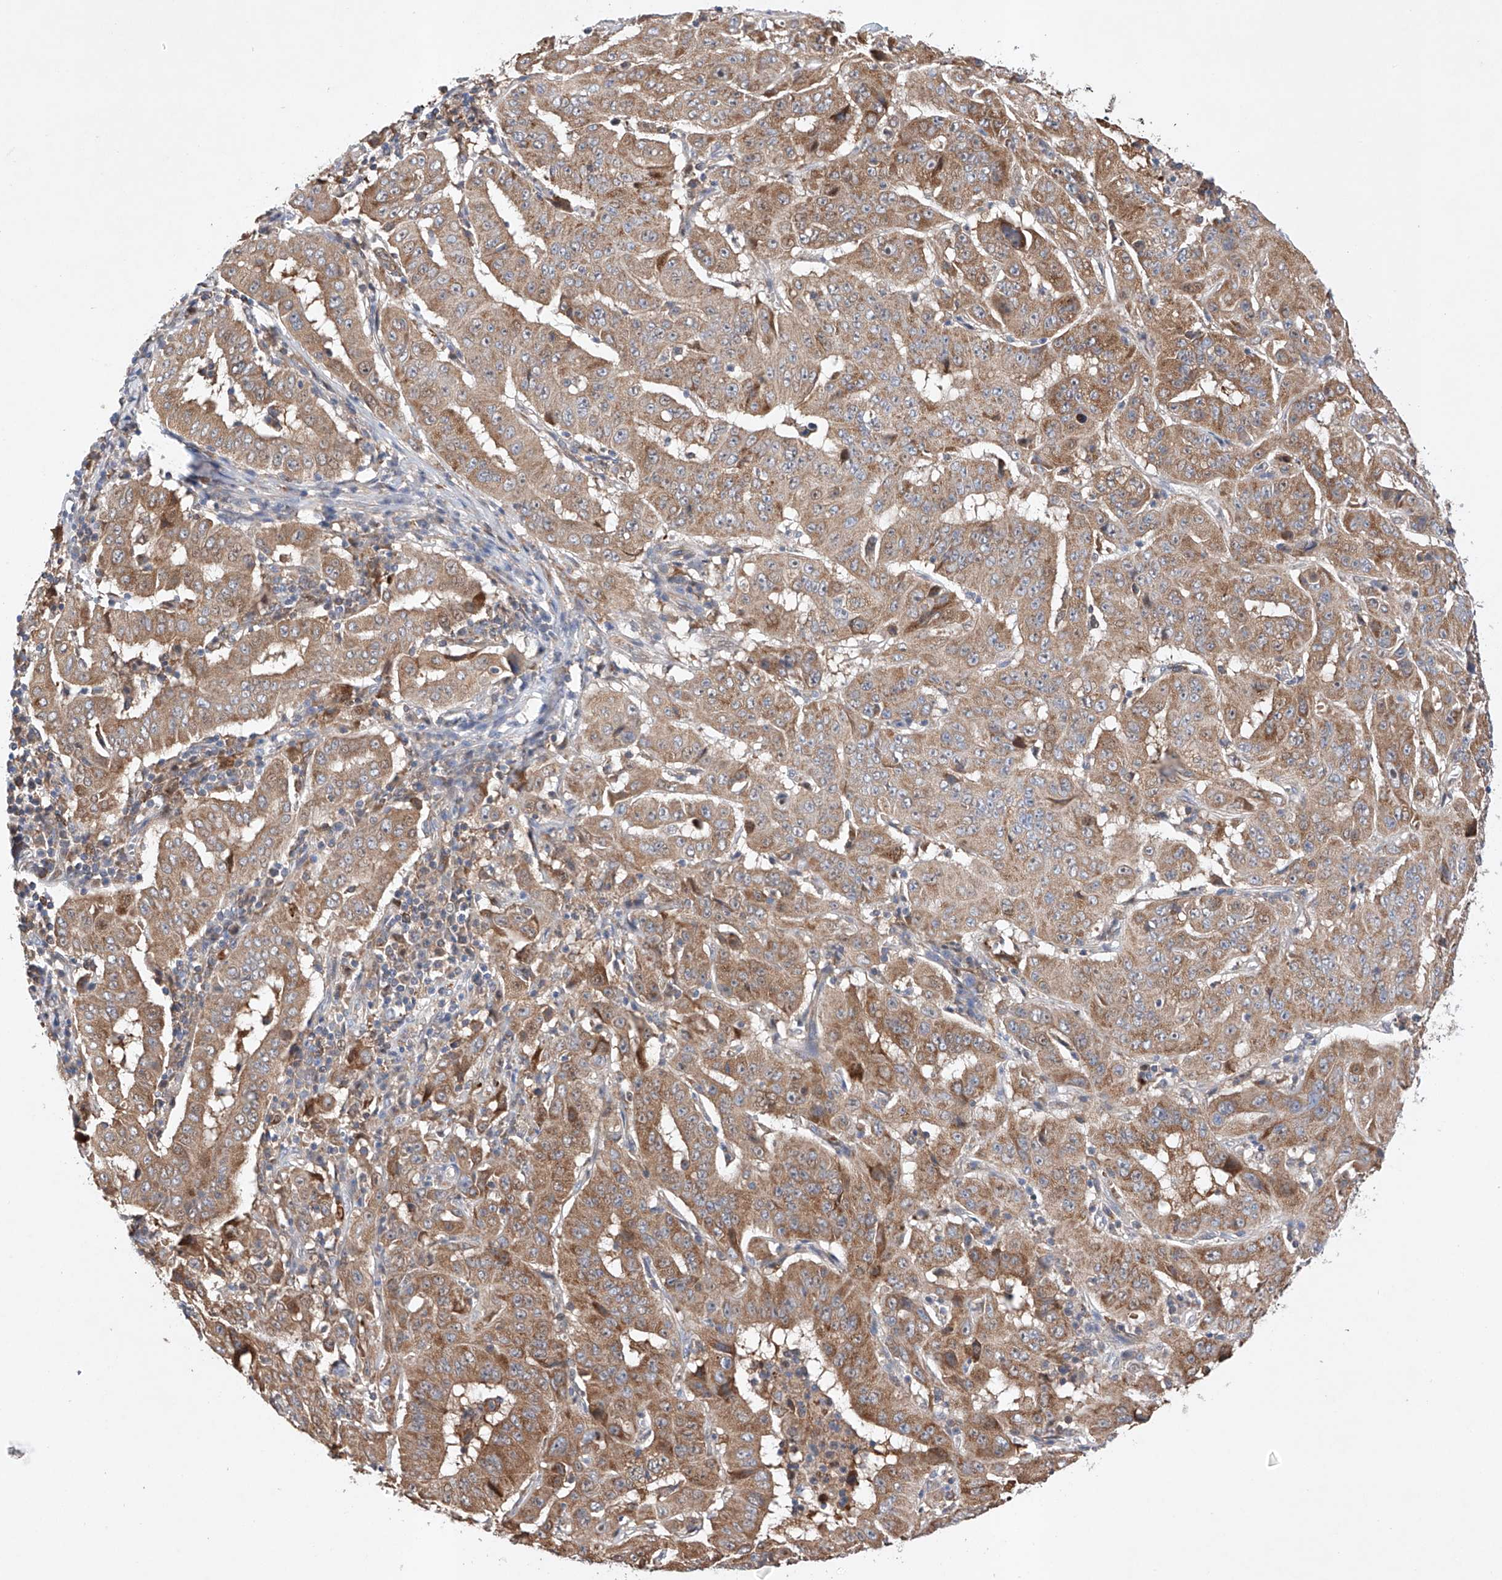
{"staining": {"intensity": "moderate", "quantity": ">75%", "location": "cytoplasmic/membranous"}, "tissue": "pancreatic cancer", "cell_type": "Tumor cells", "image_type": "cancer", "snomed": [{"axis": "morphology", "description": "Adenocarcinoma, NOS"}, {"axis": "topography", "description": "Pancreas"}], "caption": "Moderate cytoplasmic/membranous staining is seen in approximately >75% of tumor cells in pancreatic cancer. The staining was performed using DAB to visualize the protein expression in brown, while the nuclei were stained in blue with hematoxylin (Magnification: 20x).", "gene": "TIMM23", "patient": {"sex": "male", "age": 63}}